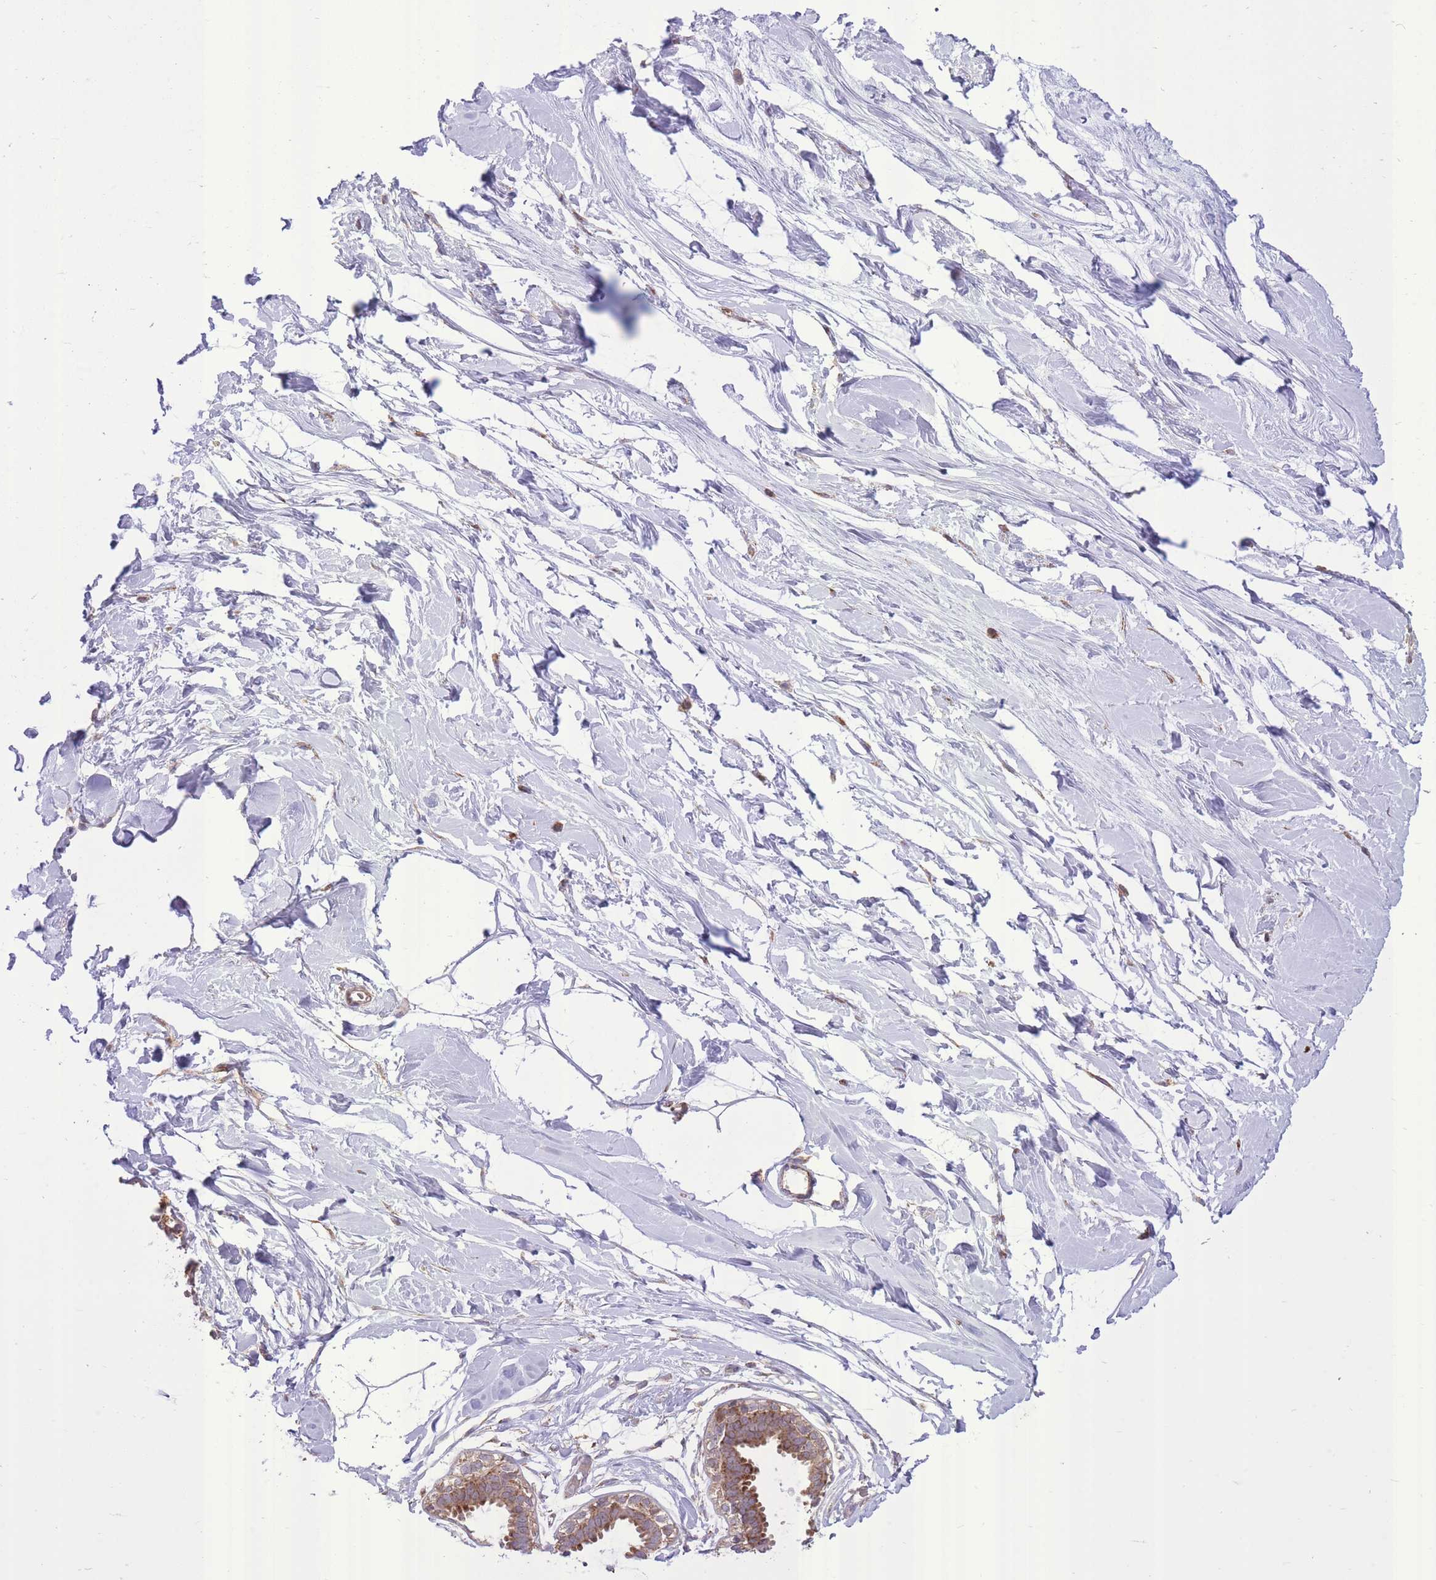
{"staining": {"intensity": "moderate", "quantity": "<25%", "location": "cytoplasmic/membranous"}, "tissue": "breast", "cell_type": "Adipocytes", "image_type": "normal", "snomed": [{"axis": "morphology", "description": "Normal tissue, NOS"}, {"axis": "topography", "description": "Breast"}], "caption": "Immunohistochemical staining of benign breast exhibits <25% levels of moderate cytoplasmic/membranous protein staining in about <25% of adipocytes. The staining was performed using DAB, with brown indicating positive protein expression. Nuclei are stained blue with hematoxylin.", "gene": "SLC4A4", "patient": {"sex": "female", "age": 45}}